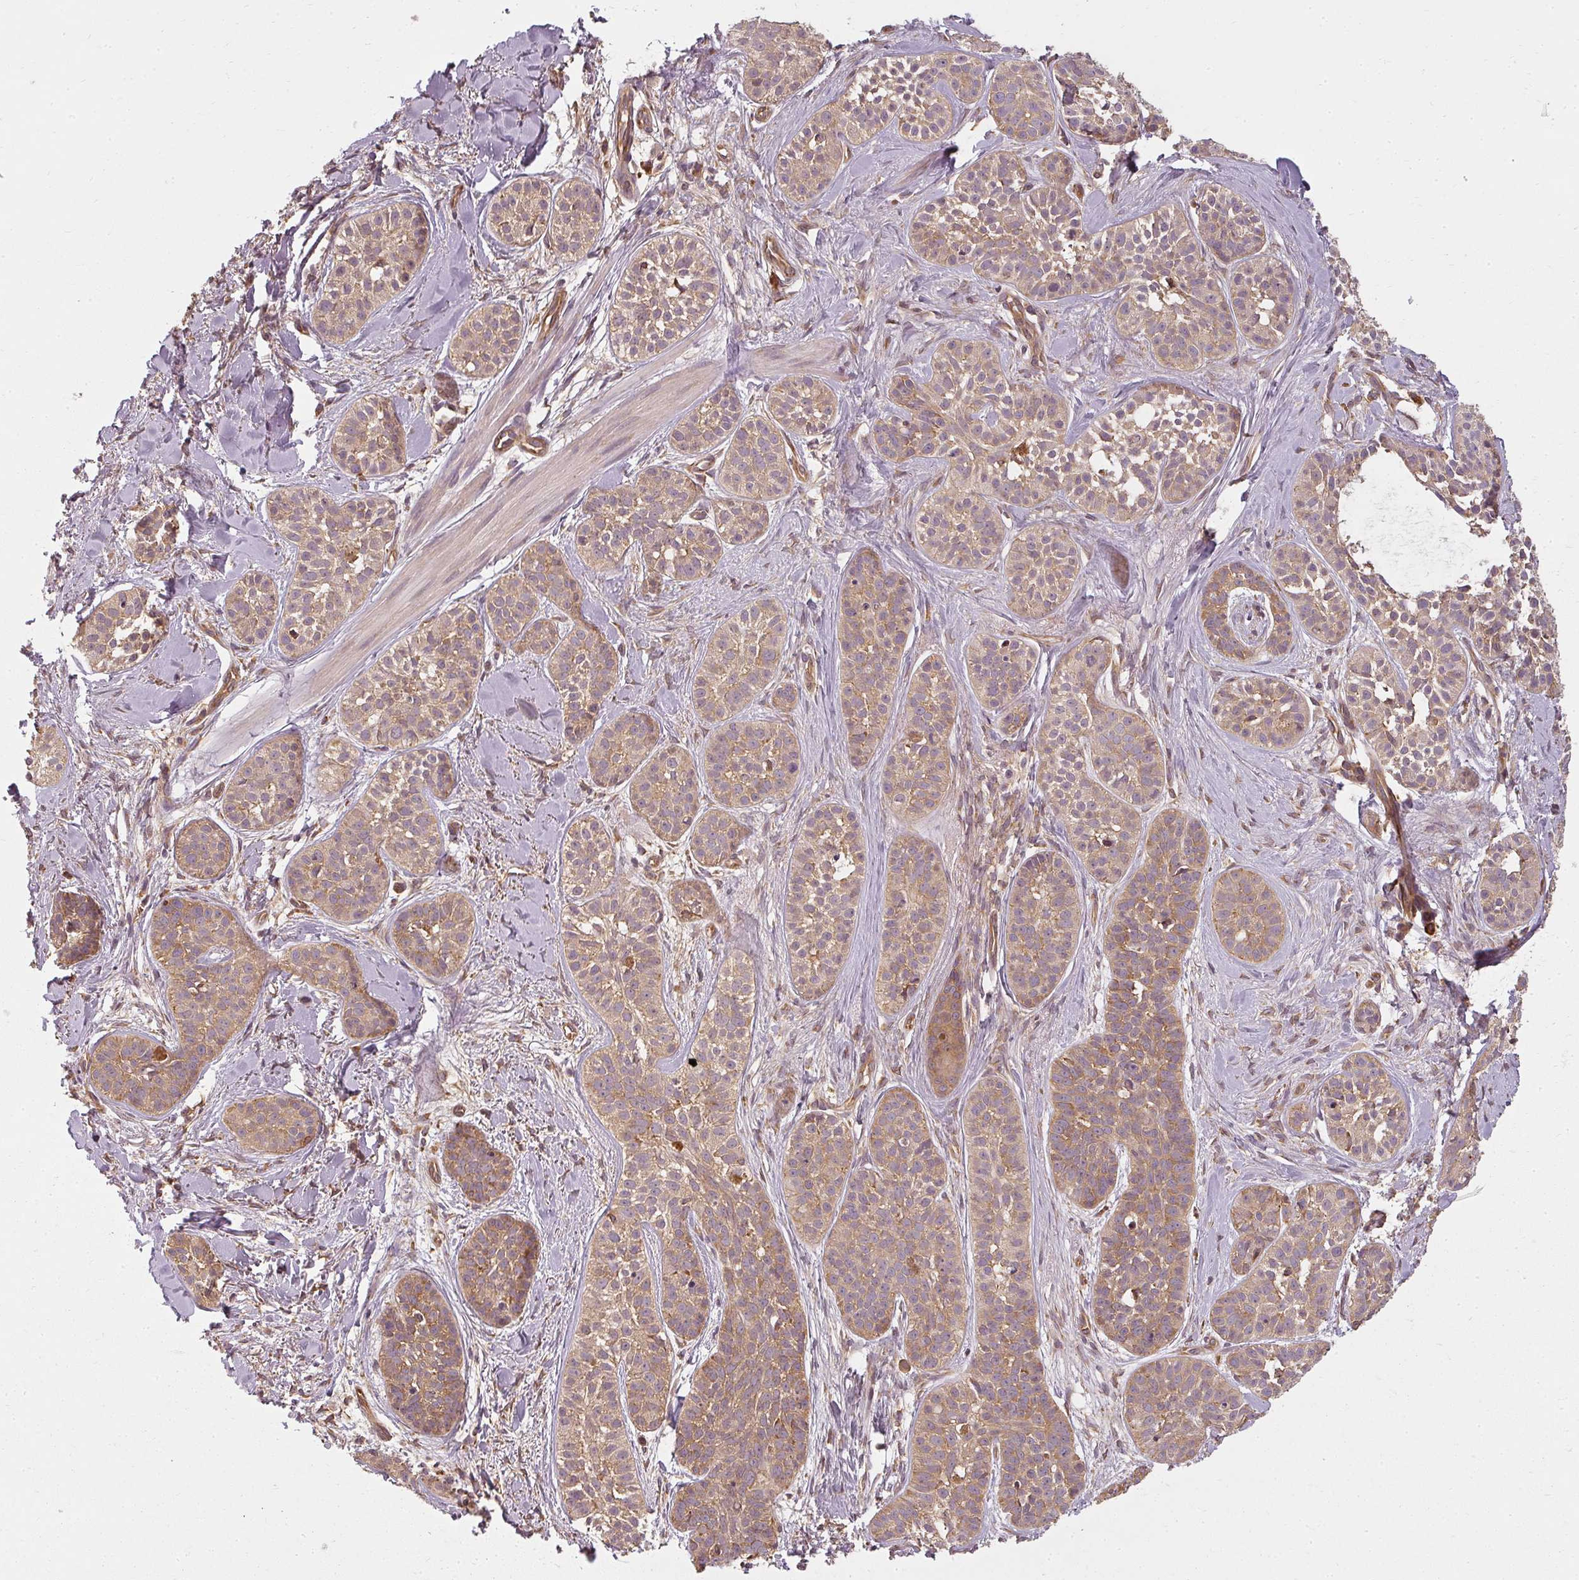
{"staining": {"intensity": "moderate", "quantity": ">75%", "location": "cytoplasmic/membranous"}, "tissue": "skin cancer", "cell_type": "Tumor cells", "image_type": "cancer", "snomed": [{"axis": "morphology", "description": "Basal cell carcinoma"}, {"axis": "topography", "description": "Skin"}], "caption": "Protein staining of skin cancer (basal cell carcinoma) tissue exhibits moderate cytoplasmic/membranous staining in approximately >75% of tumor cells. Nuclei are stained in blue.", "gene": "RPL24", "patient": {"sex": "male", "age": 52}}